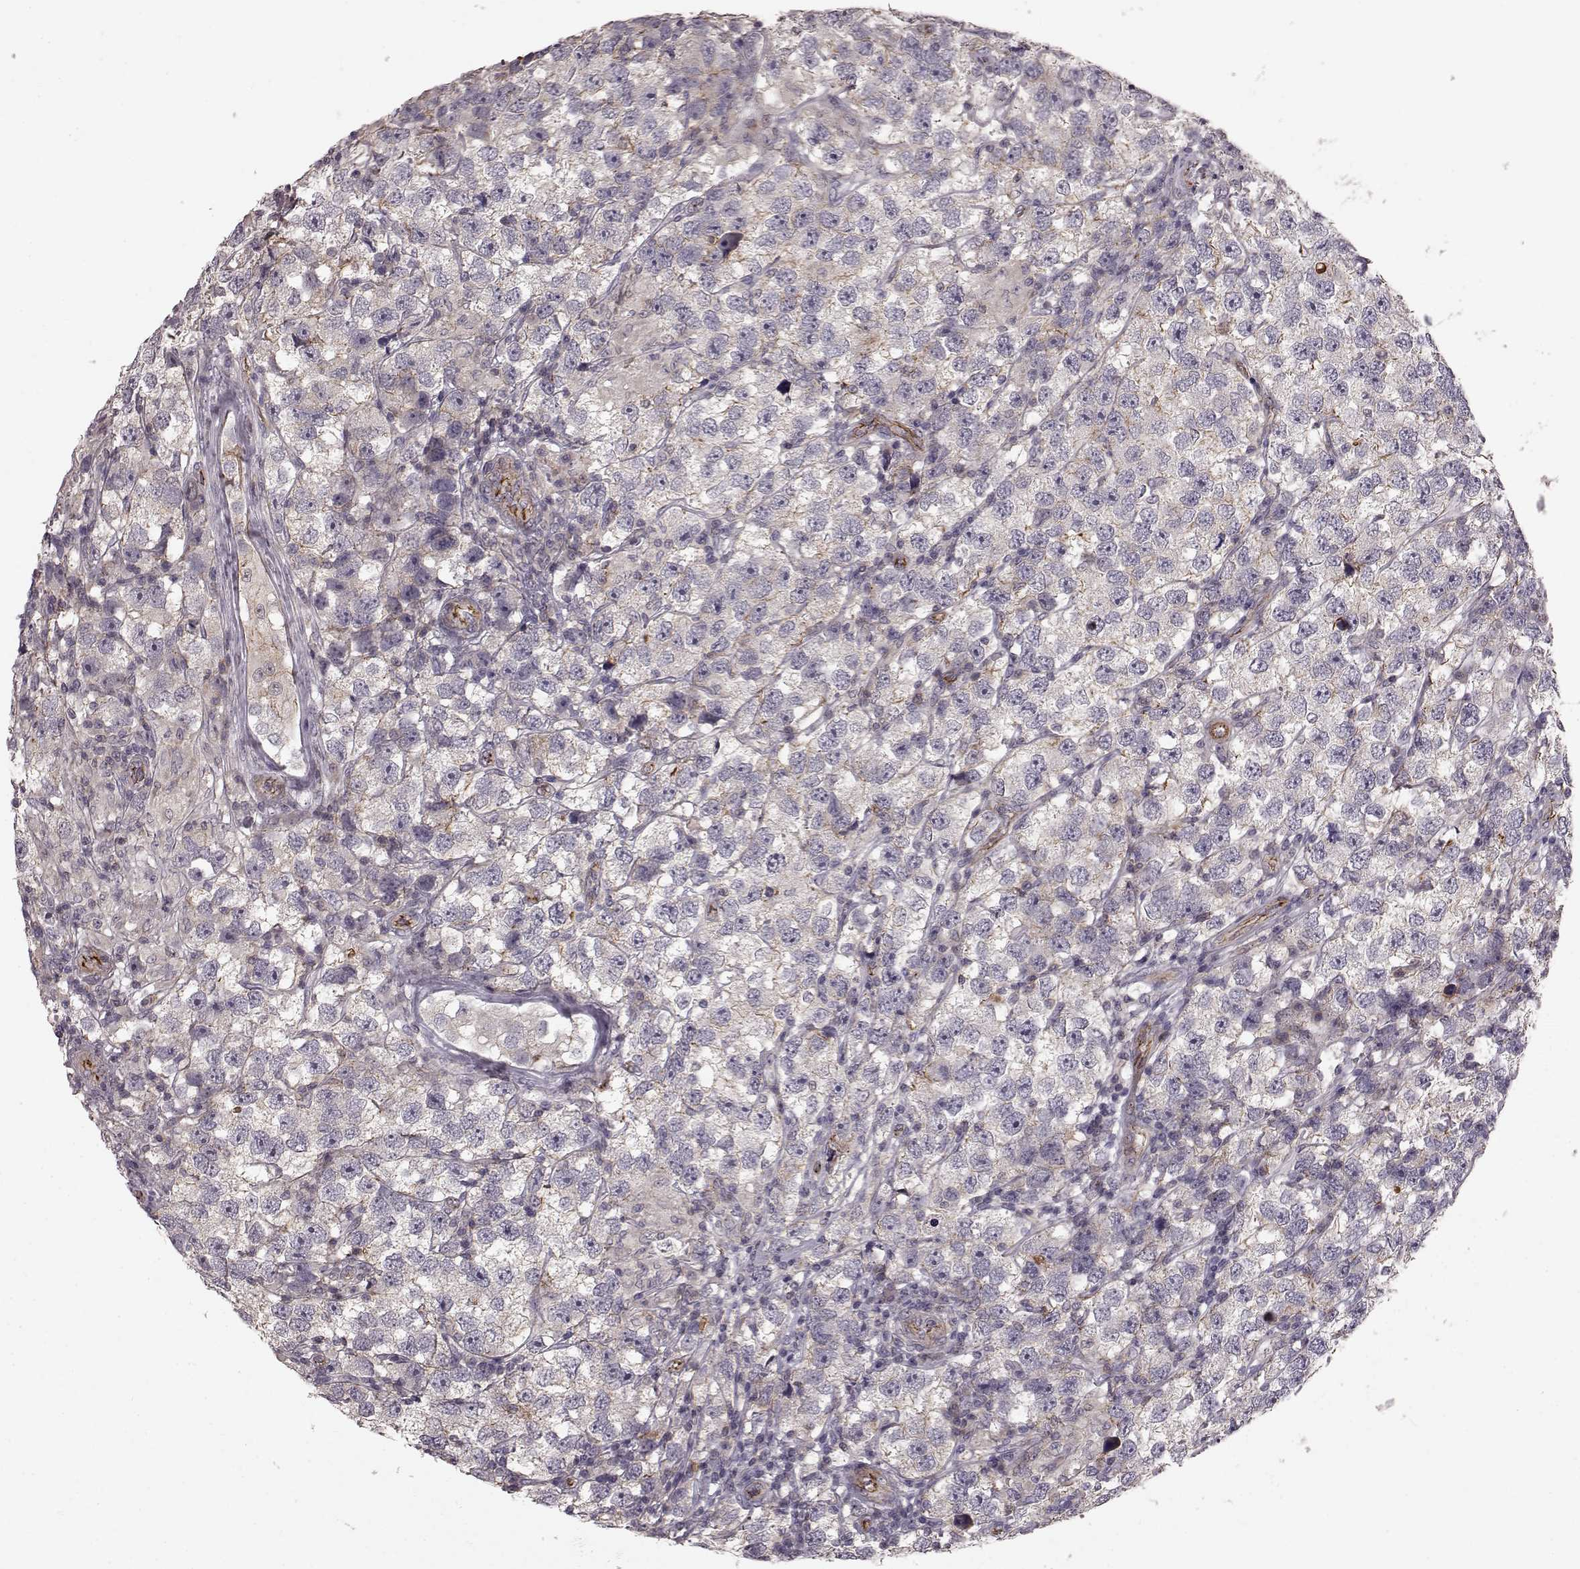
{"staining": {"intensity": "negative", "quantity": "none", "location": "none"}, "tissue": "testis cancer", "cell_type": "Tumor cells", "image_type": "cancer", "snomed": [{"axis": "morphology", "description": "Seminoma, NOS"}, {"axis": "topography", "description": "Testis"}], "caption": "Tumor cells show no significant staining in testis cancer.", "gene": "SLC22A18", "patient": {"sex": "male", "age": 26}}